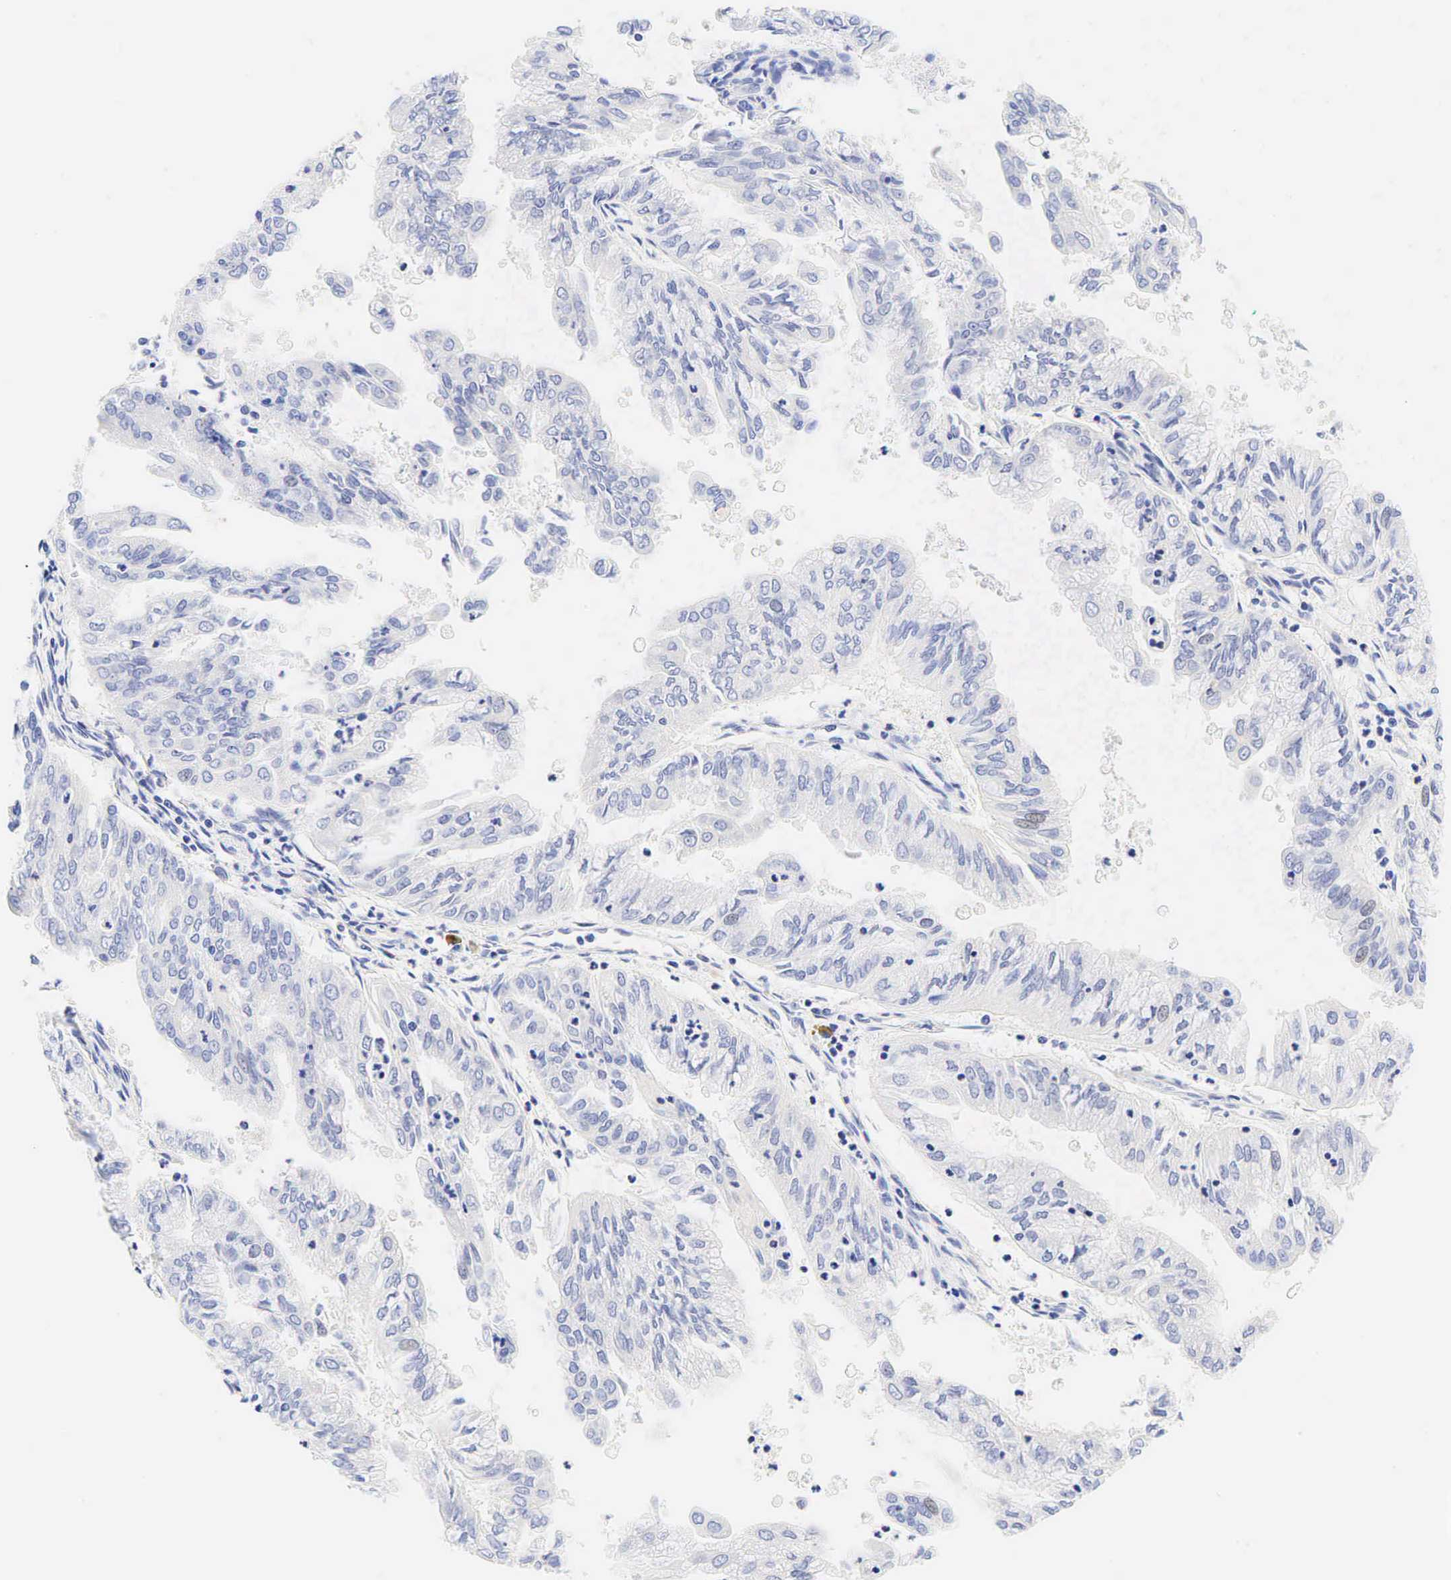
{"staining": {"intensity": "strong", "quantity": "25%-75%", "location": "cytoplasmic/membranous"}, "tissue": "endometrial cancer", "cell_type": "Tumor cells", "image_type": "cancer", "snomed": [{"axis": "morphology", "description": "Adenocarcinoma, NOS"}, {"axis": "topography", "description": "Endometrium"}], "caption": "Human endometrial adenocarcinoma stained with a protein marker displays strong staining in tumor cells.", "gene": "TNFRSF8", "patient": {"sex": "female", "age": 79}}